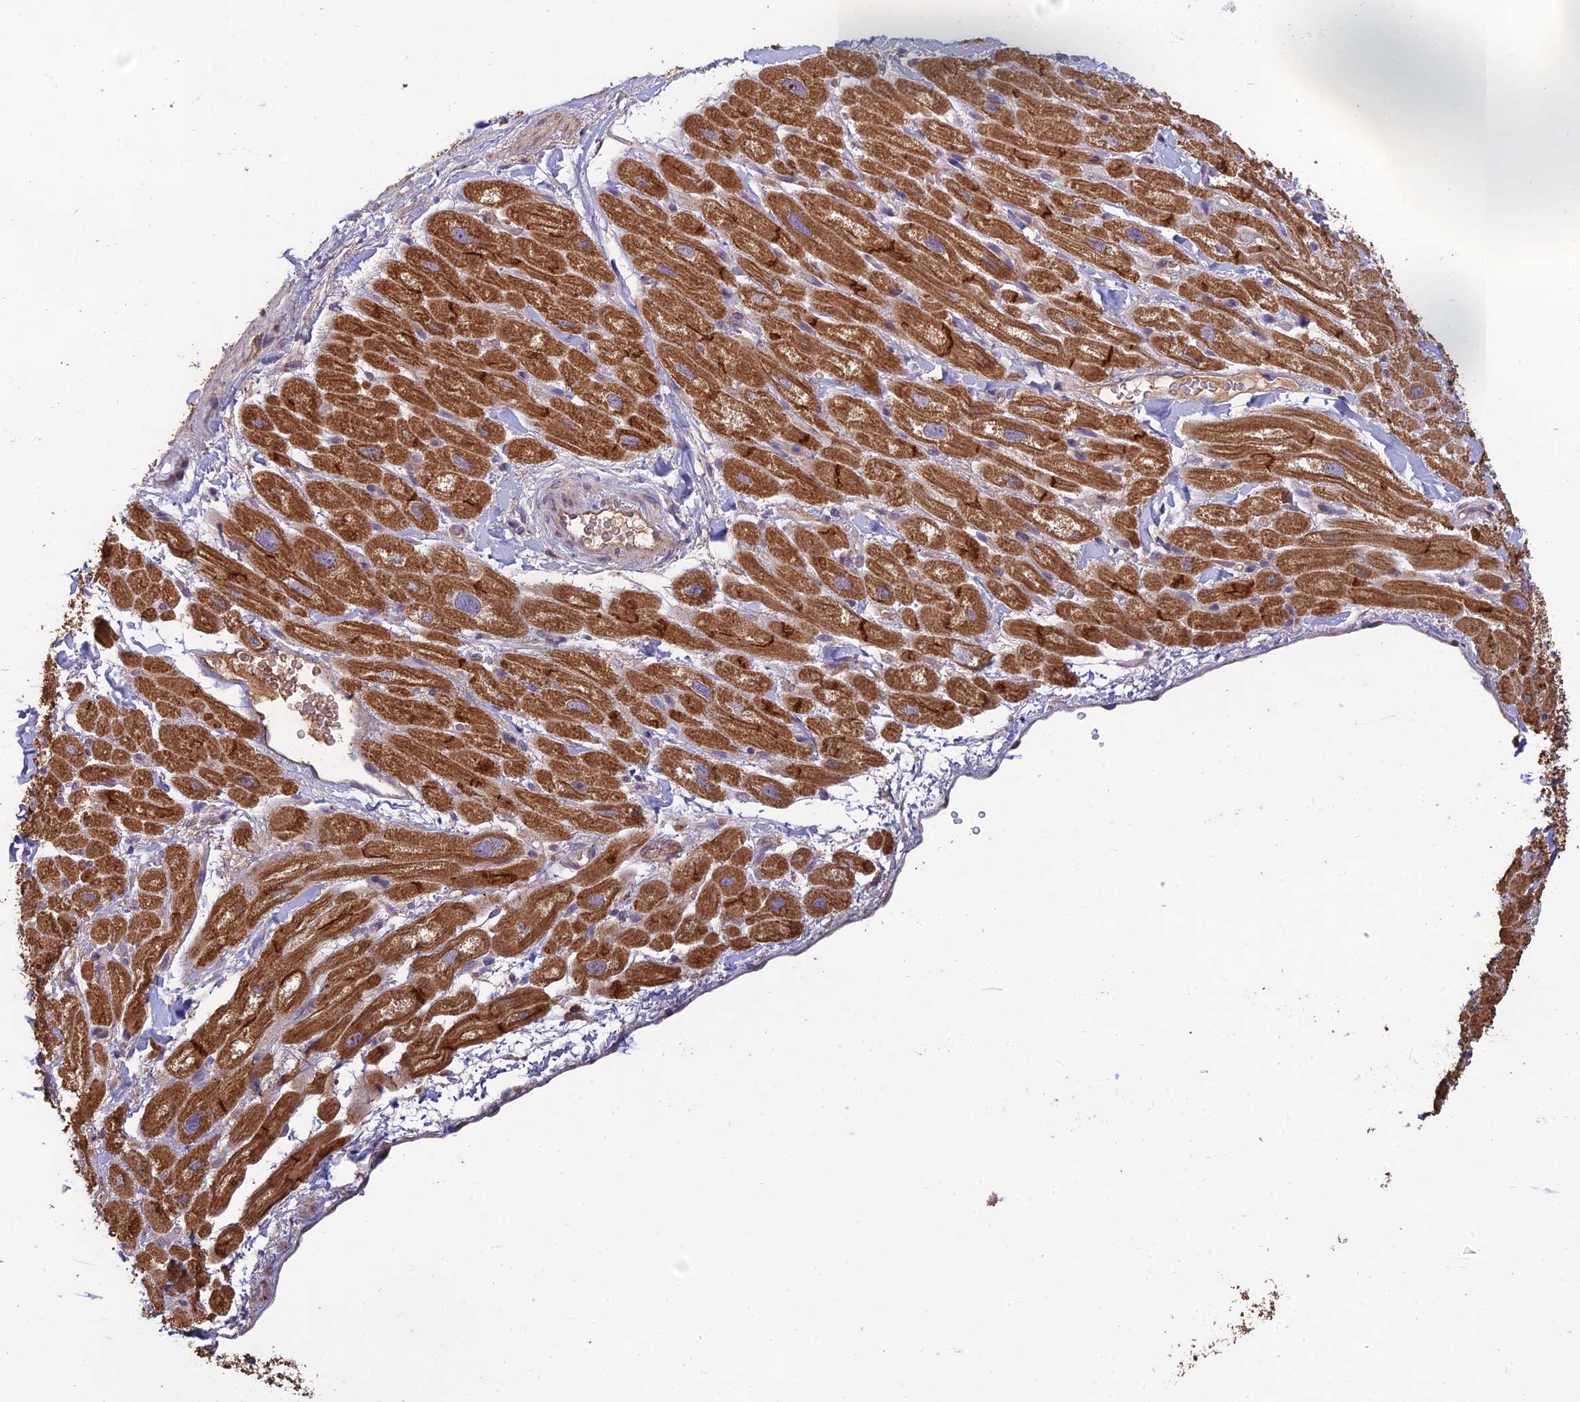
{"staining": {"intensity": "moderate", "quantity": ">75%", "location": "cytoplasmic/membranous"}, "tissue": "heart muscle", "cell_type": "Cardiomyocytes", "image_type": "normal", "snomed": [{"axis": "morphology", "description": "Normal tissue, NOS"}, {"axis": "topography", "description": "Heart"}], "caption": "A brown stain shows moderate cytoplasmic/membranous expression of a protein in cardiomyocytes of benign human heart muscle. The protein is shown in brown color, while the nuclei are stained blue.", "gene": "MRNIP", "patient": {"sex": "male", "age": 65}}